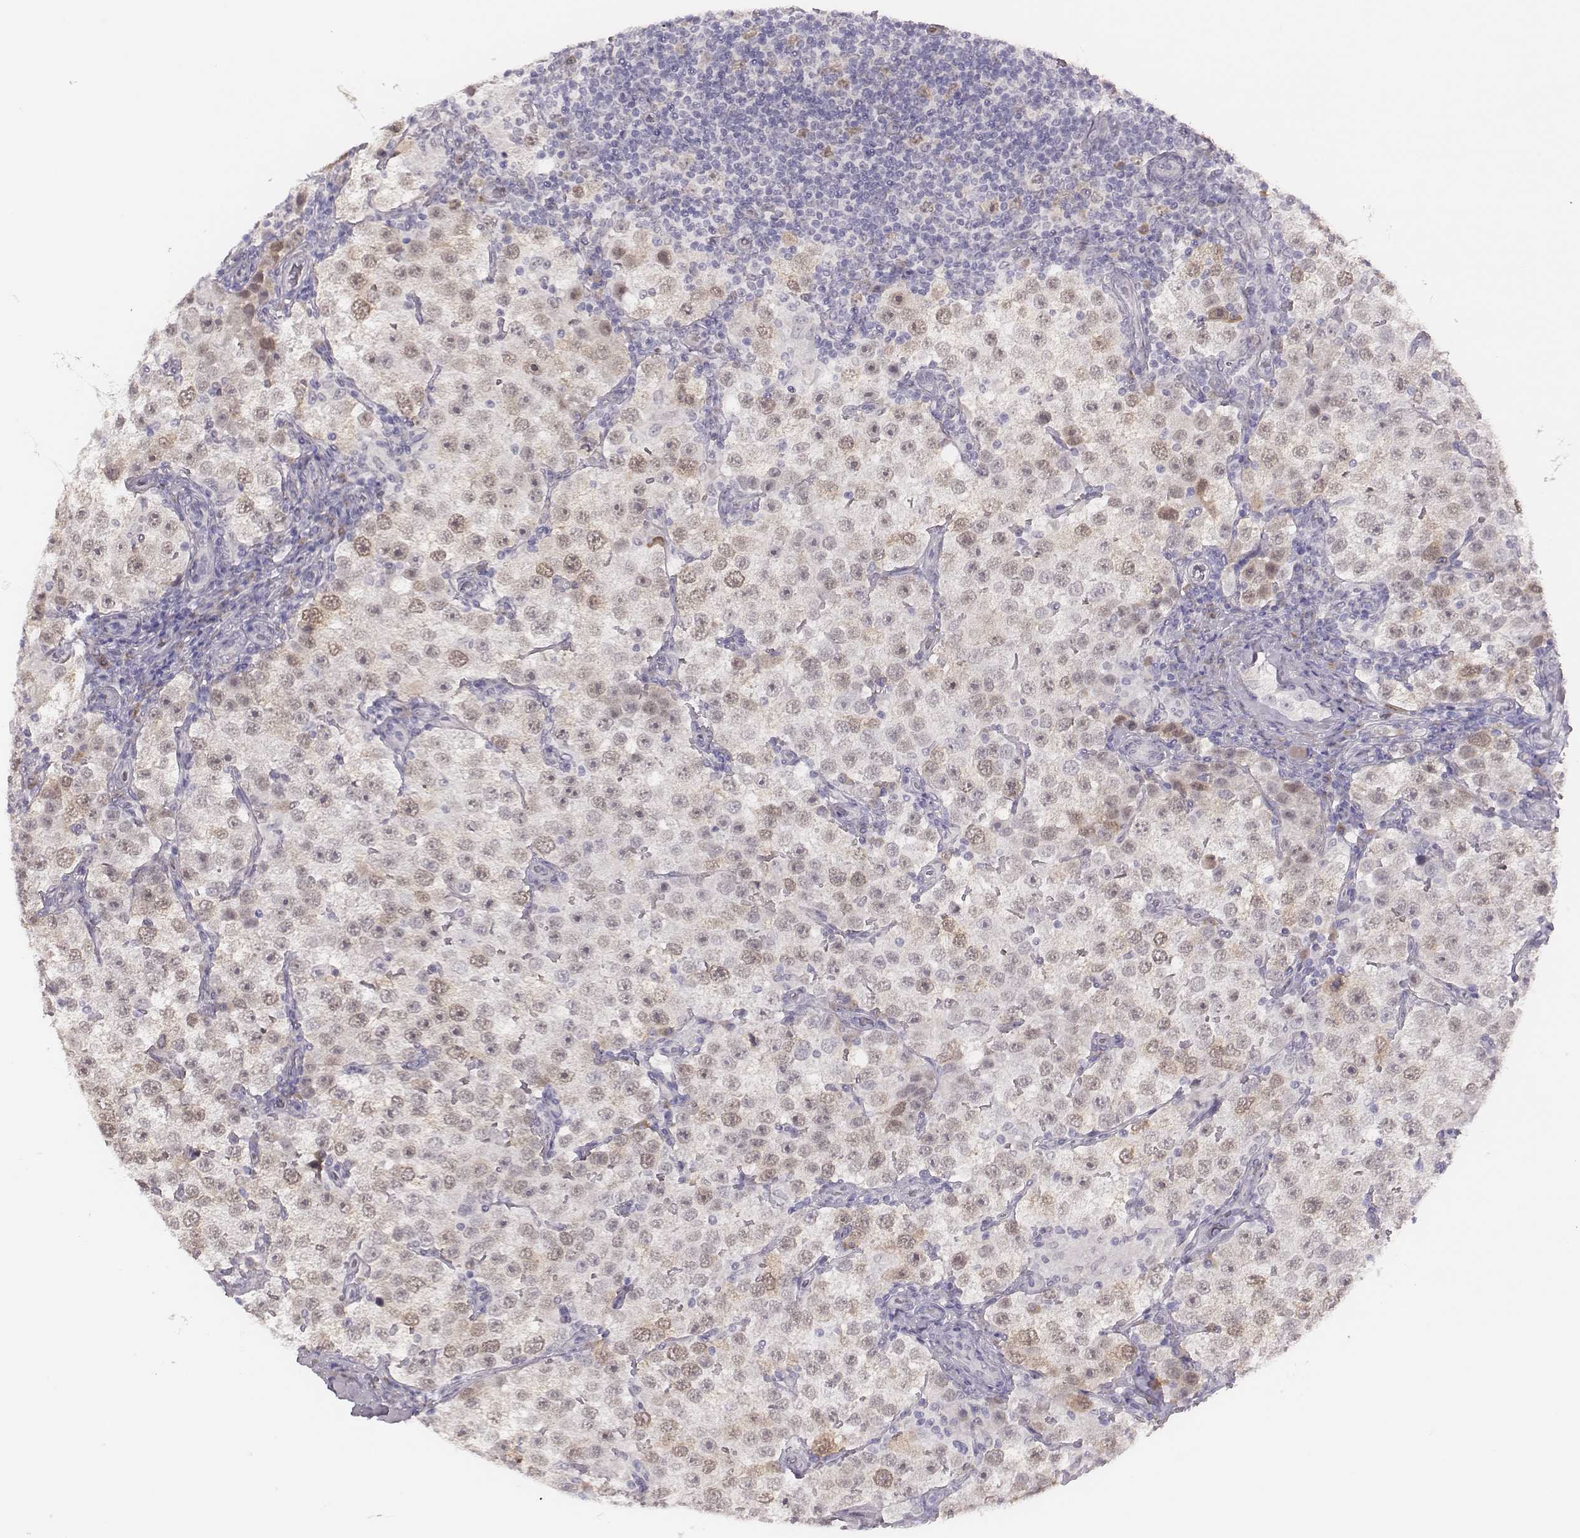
{"staining": {"intensity": "negative", "quantity": "none", "location": "none"}, "tissue": "testis cancer", "cell_type": "Tumor cells", "image_type": "cancer", "snomed": [{"axis": "morphology", "description": "Seminoma, NOS"}, {"axis": "topography", "description": "Testis"}], "caption": "High power microscopy photomicrograph of an immunohistochemistry (IHC) micrograph of seminoma (testis), revealing no significant expression in tumor cells.", "gene": "PBK", "patient": {"sex": "male", "age": 37}}